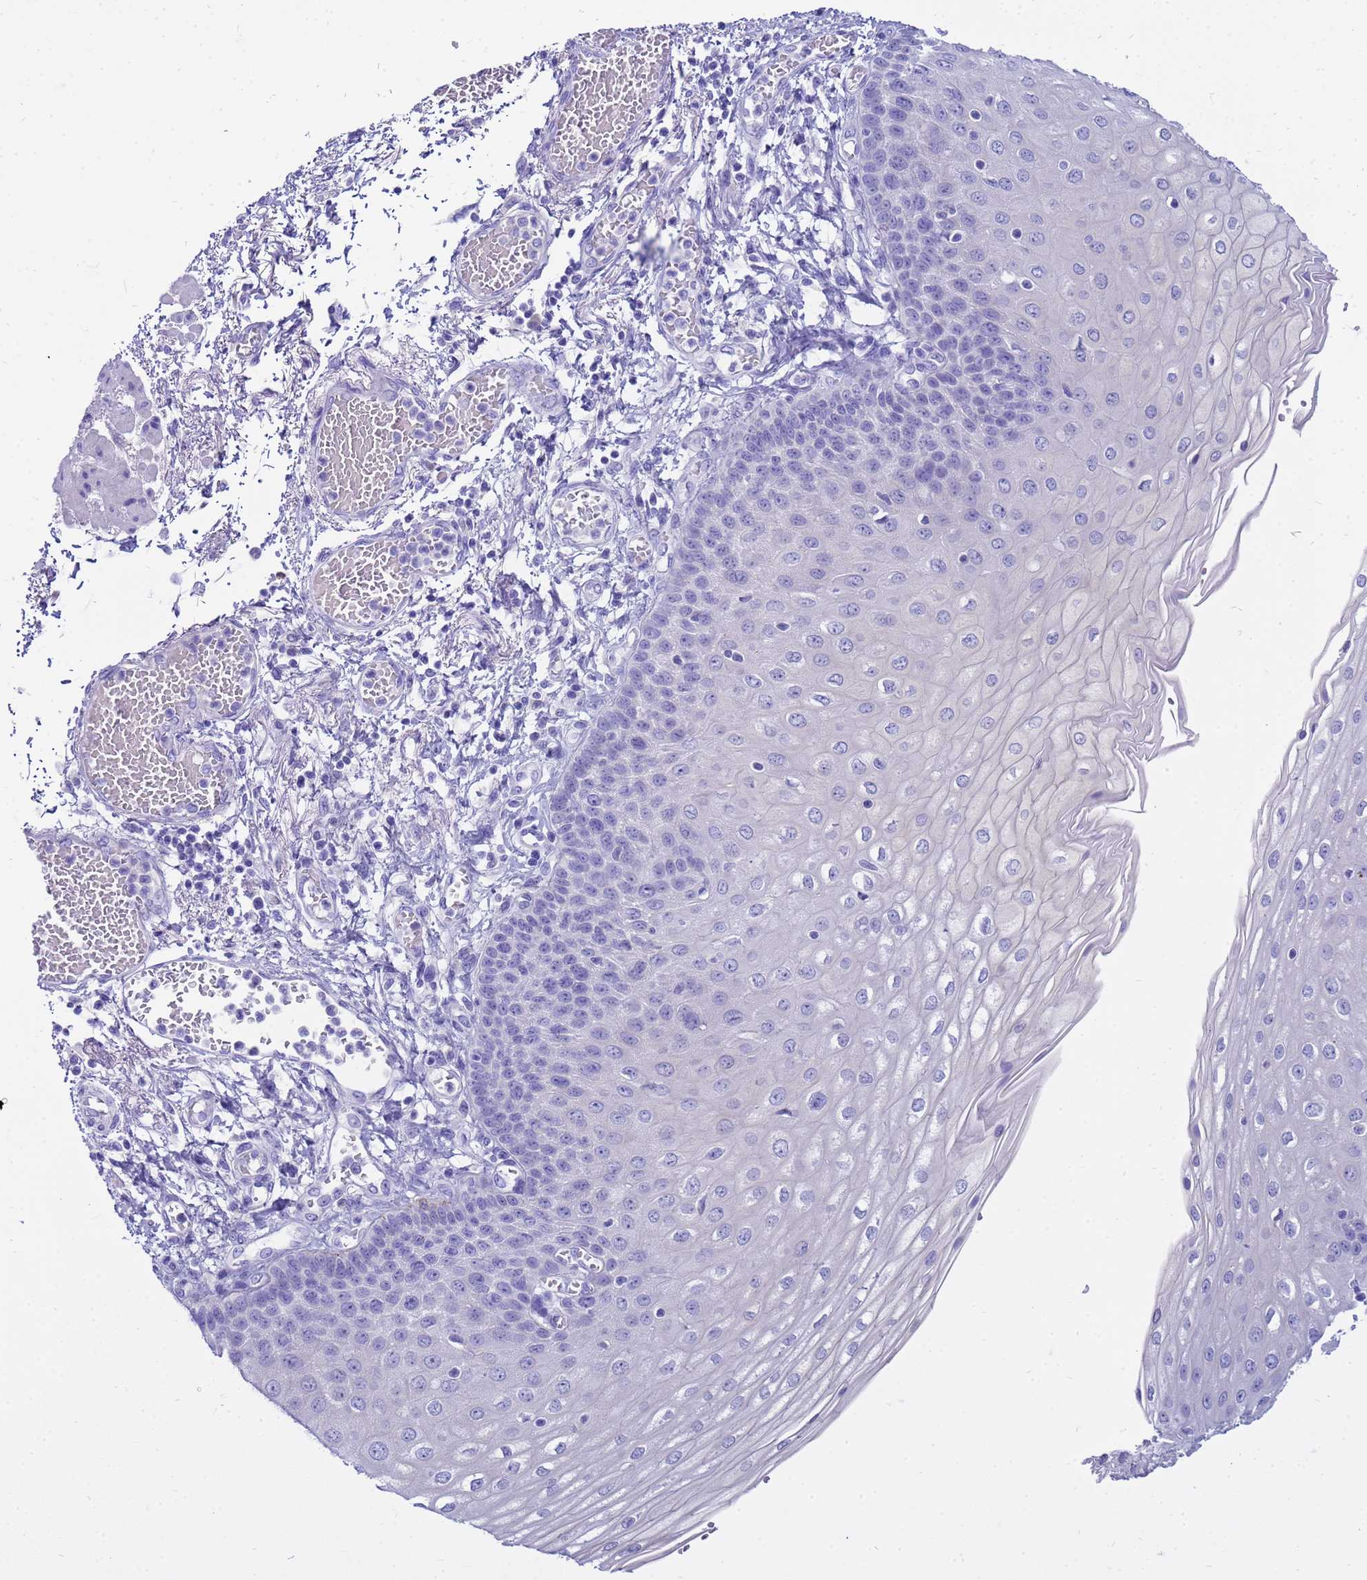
{"staining": {"intensity": "negative", "quantity": "none", "location": "none"}, "tissue": "esophagus", "cell_type": "Squamous epithelial cells", "image_type": "normal", "snomed": [{"axis": "morphology", "description": "Normal tissue, NOS"}, {"axis": "topography", "description": "Esophagus"}], "caption": "IHC of unremarkable human esophagus exhibits no positivity in squamous epithelial cells. (Brightfield microscopy of DAB immunohistochemistry (IHC) at high magnification).", "gene": "SYCN", "patient": {"sex": "male", "age": 81}}